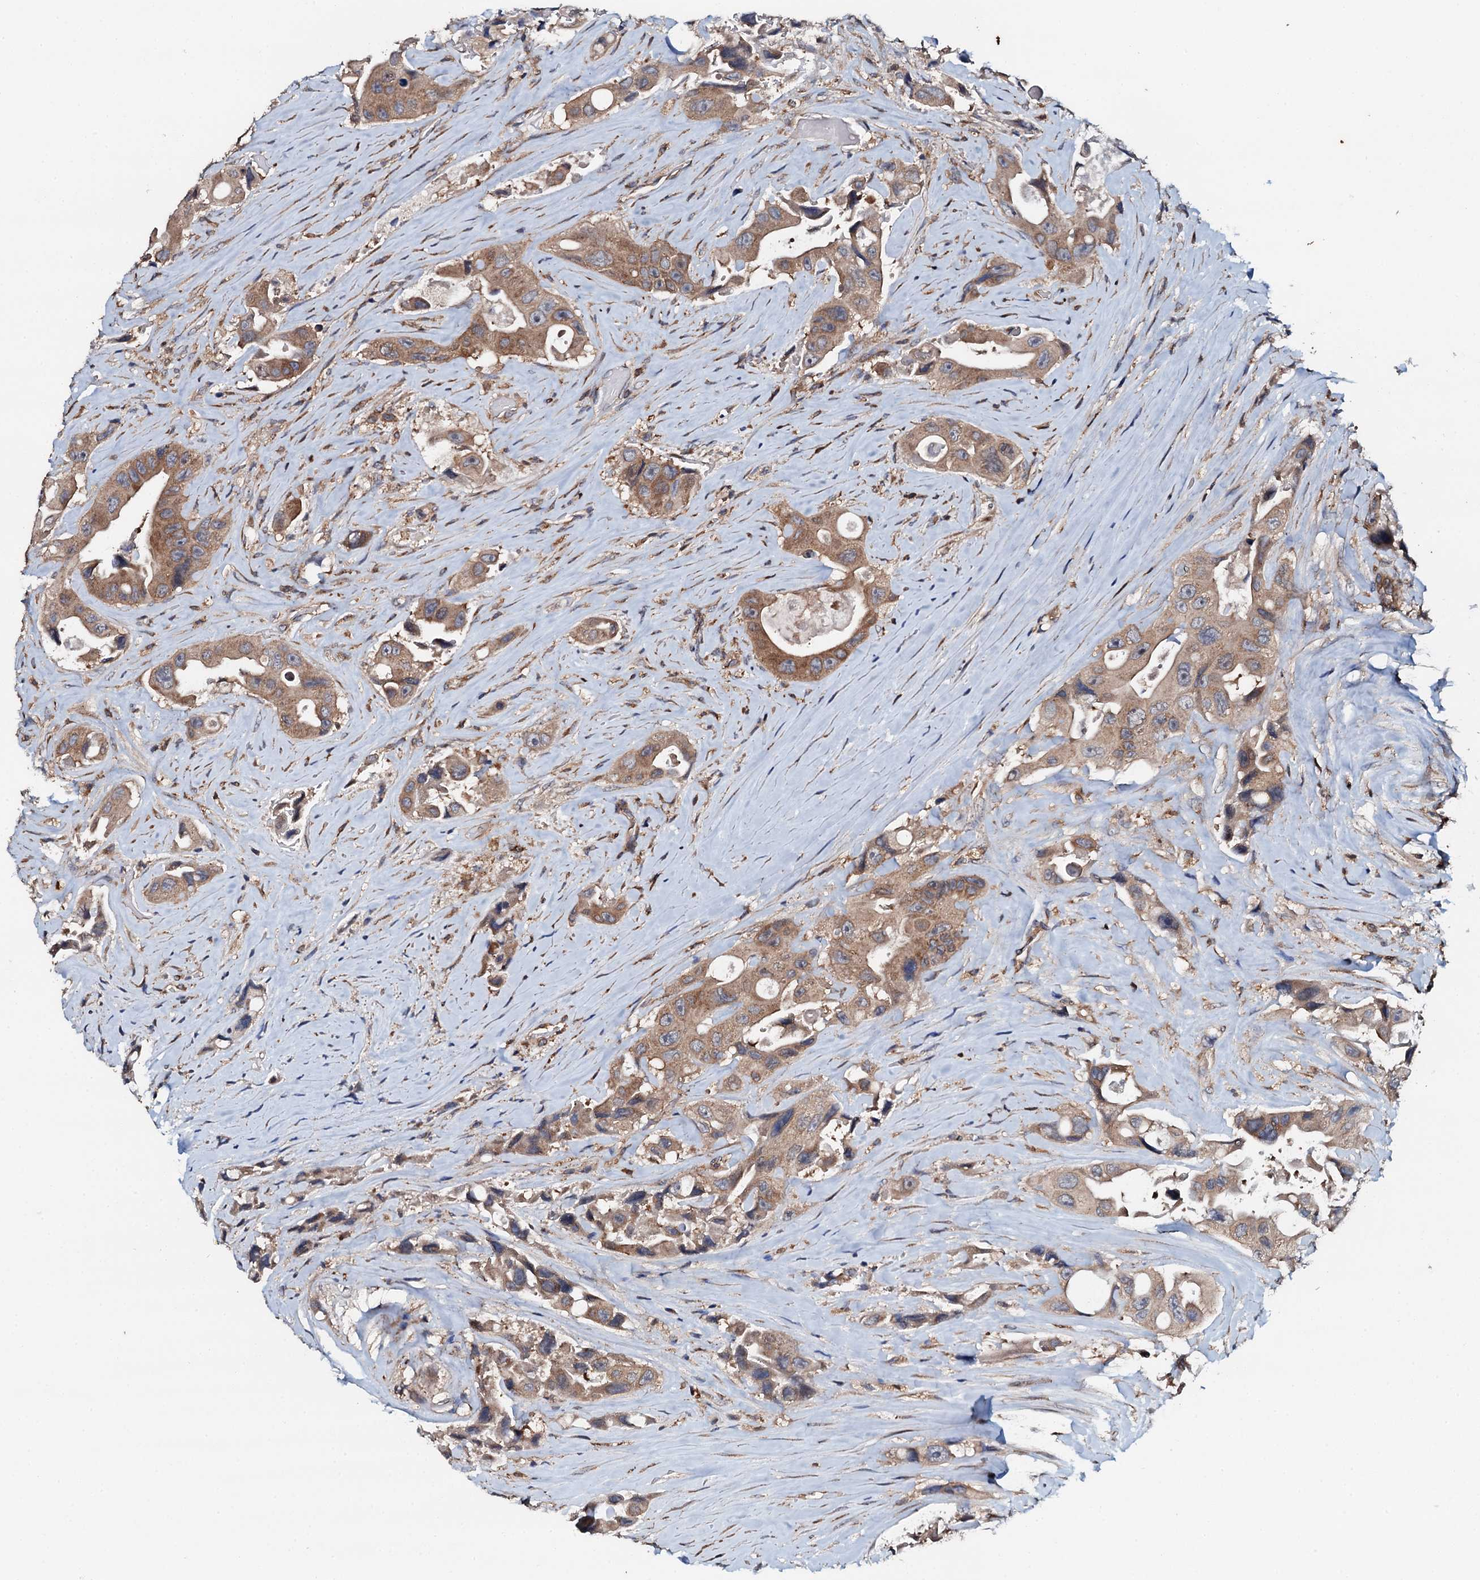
{"staining": {"intensity": "moderate", "quantity": ">75%", "location": "cytoplasmic/membranous"}, "tissue": "colorectal cancer", "cell_type": "Tumor cells", "image_type": "cancer", "snomed": [{"axis": "morphology", "description": "Adenocarcinoma, NOS"}, {"axis": "topography", "description": "Colon"}], "caption": "Immunohistochemistry (IHC) of colorectal cancer reveals medium levels of moderate cytoplasmic/membranous positivity in approximately >75% of tumor cells.", "gene": "GRK2", "patient": {"sex": "female", "age": 46}}